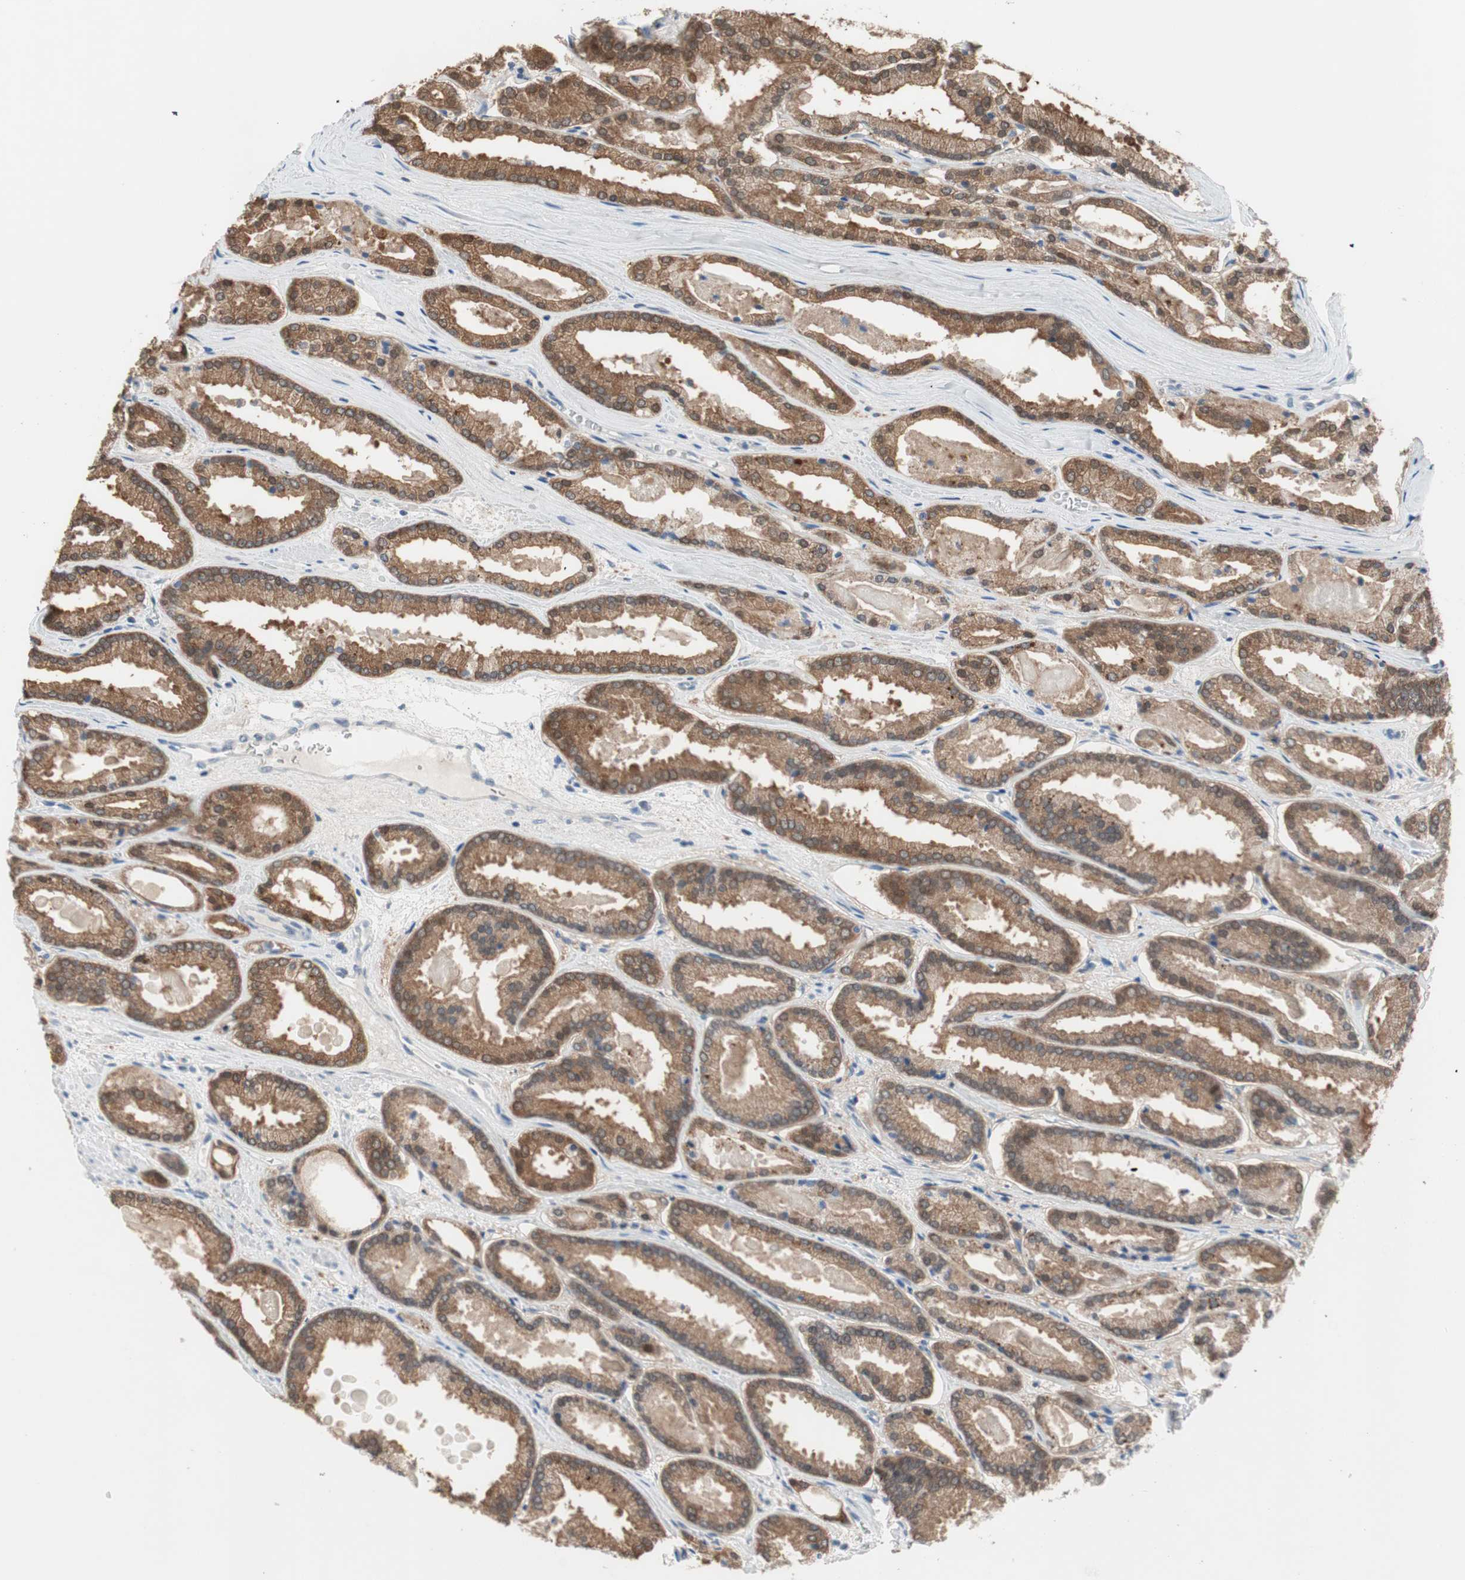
{"staining": {"intensity": "moderate", "quantity": ">75%", "location": "cytoplasmic/membranous"}, "tissue": "prostate cancer", "cell_type": "Tumor cells", "image_type": "cancer", "snomed": [{"axis": "morphology", "description": "Adenocarcinoma, Low grade"}, {"axis": "topography", "description": "Prostate"}], "caption": "Prostate adenocarcinoma (low-grade) stained with a brown dye demonstrates moderate cytoplasmic/membranous positive positivity in about >75% of tumor cells.", "gene": "GRHL1", "patient": {"sex": "male", "age": 59}}